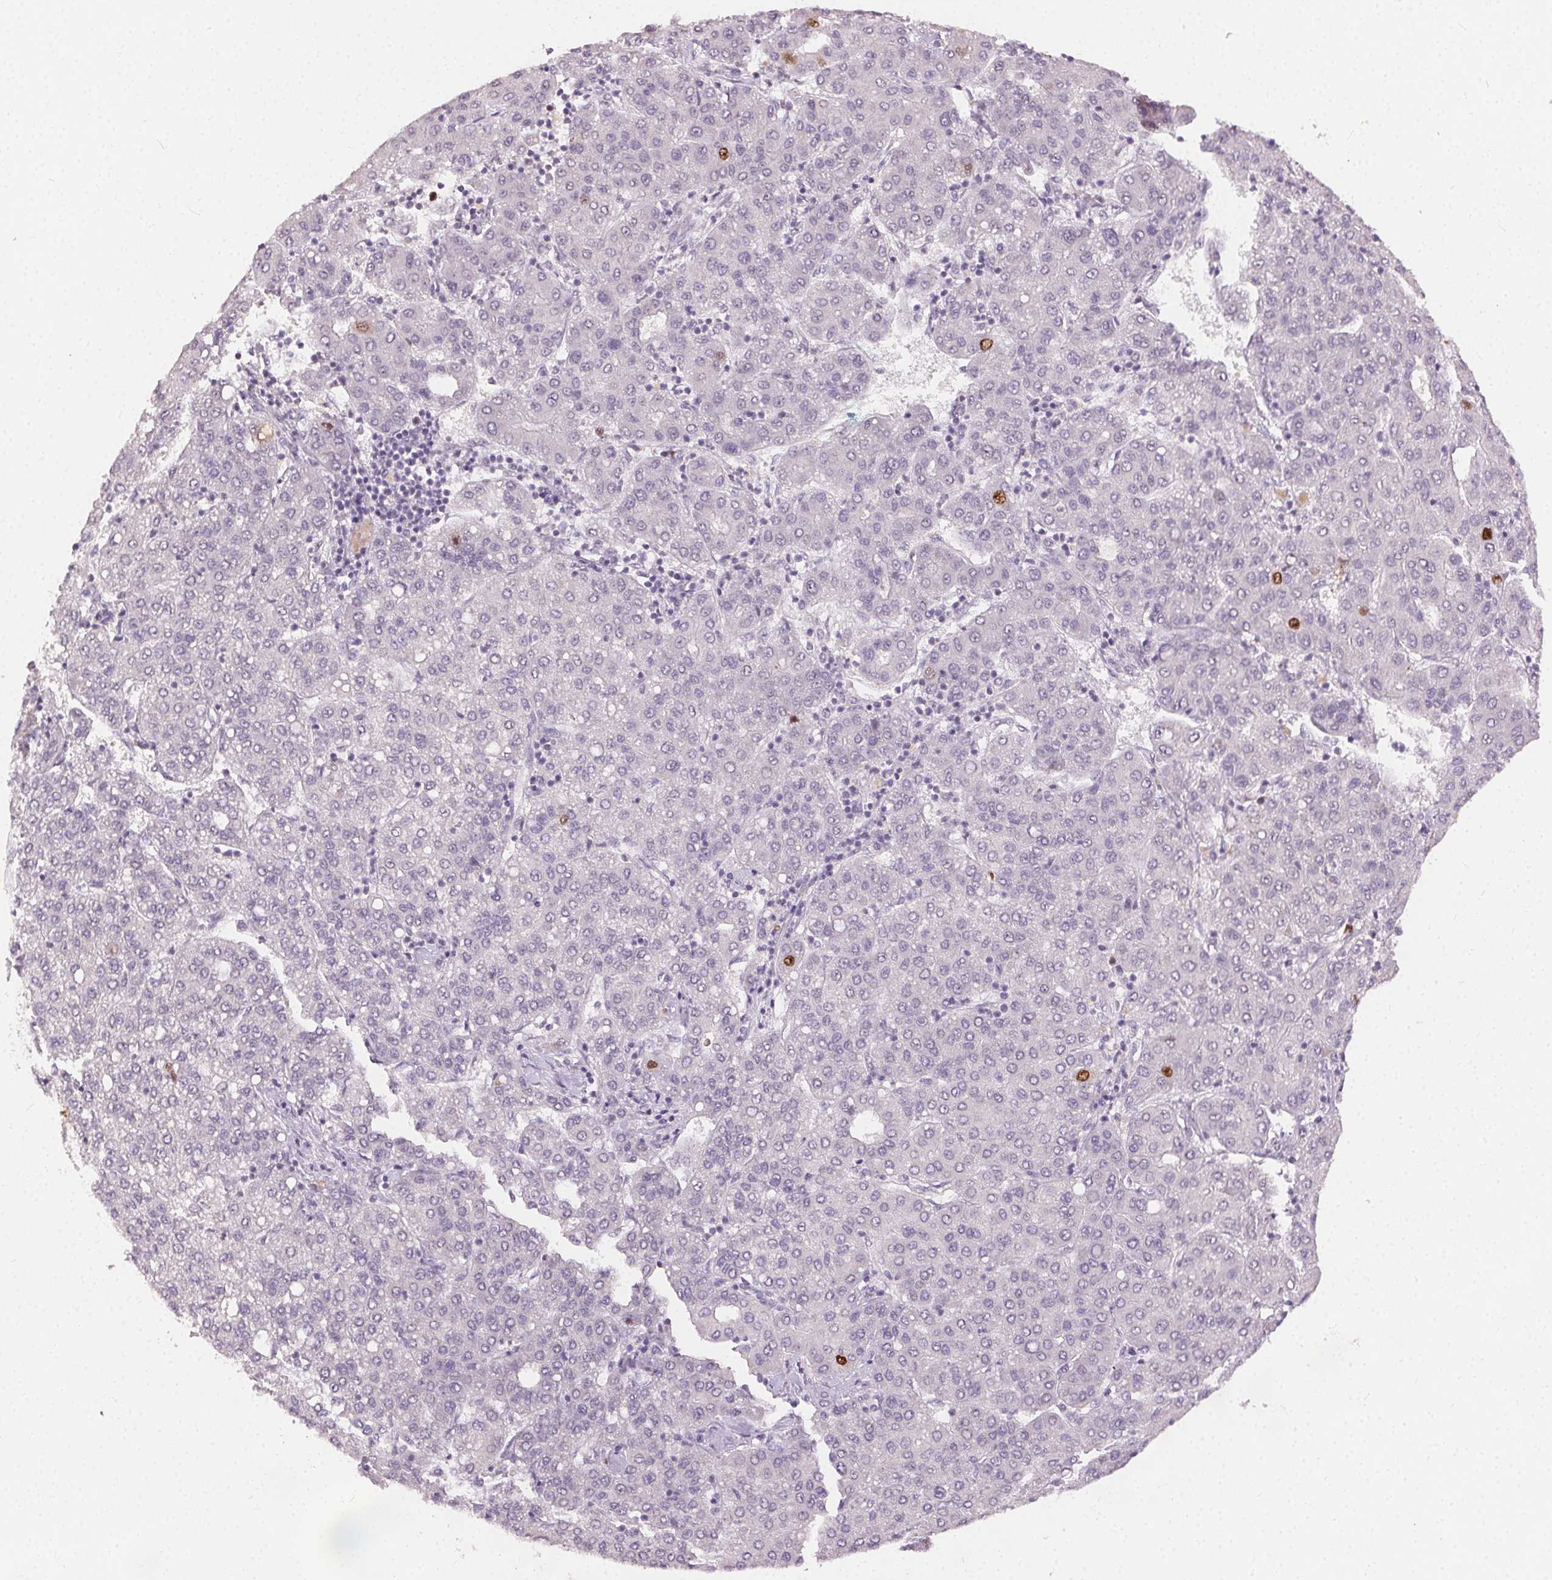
{"staining": {"intensity": "strong", "quantity": "<25%", "location": "nuclear"}, "tissue": "liver cancer", "cell_type": "Tumor cells", "image_type": "cancer", "snomed": [{"axis": "morphology", "description": "Carcinoma, Hepatocellular, NOS"}, {"axis": "topography", "description": "Liver"}], "caption": "Tumor cells display medium levels of strong nuclear expression in about <25% of cells in human liver cancer (hepatocellular carcinoma).", "gene": "ANLN", "patient": {"sex": "male", "age": 65}}